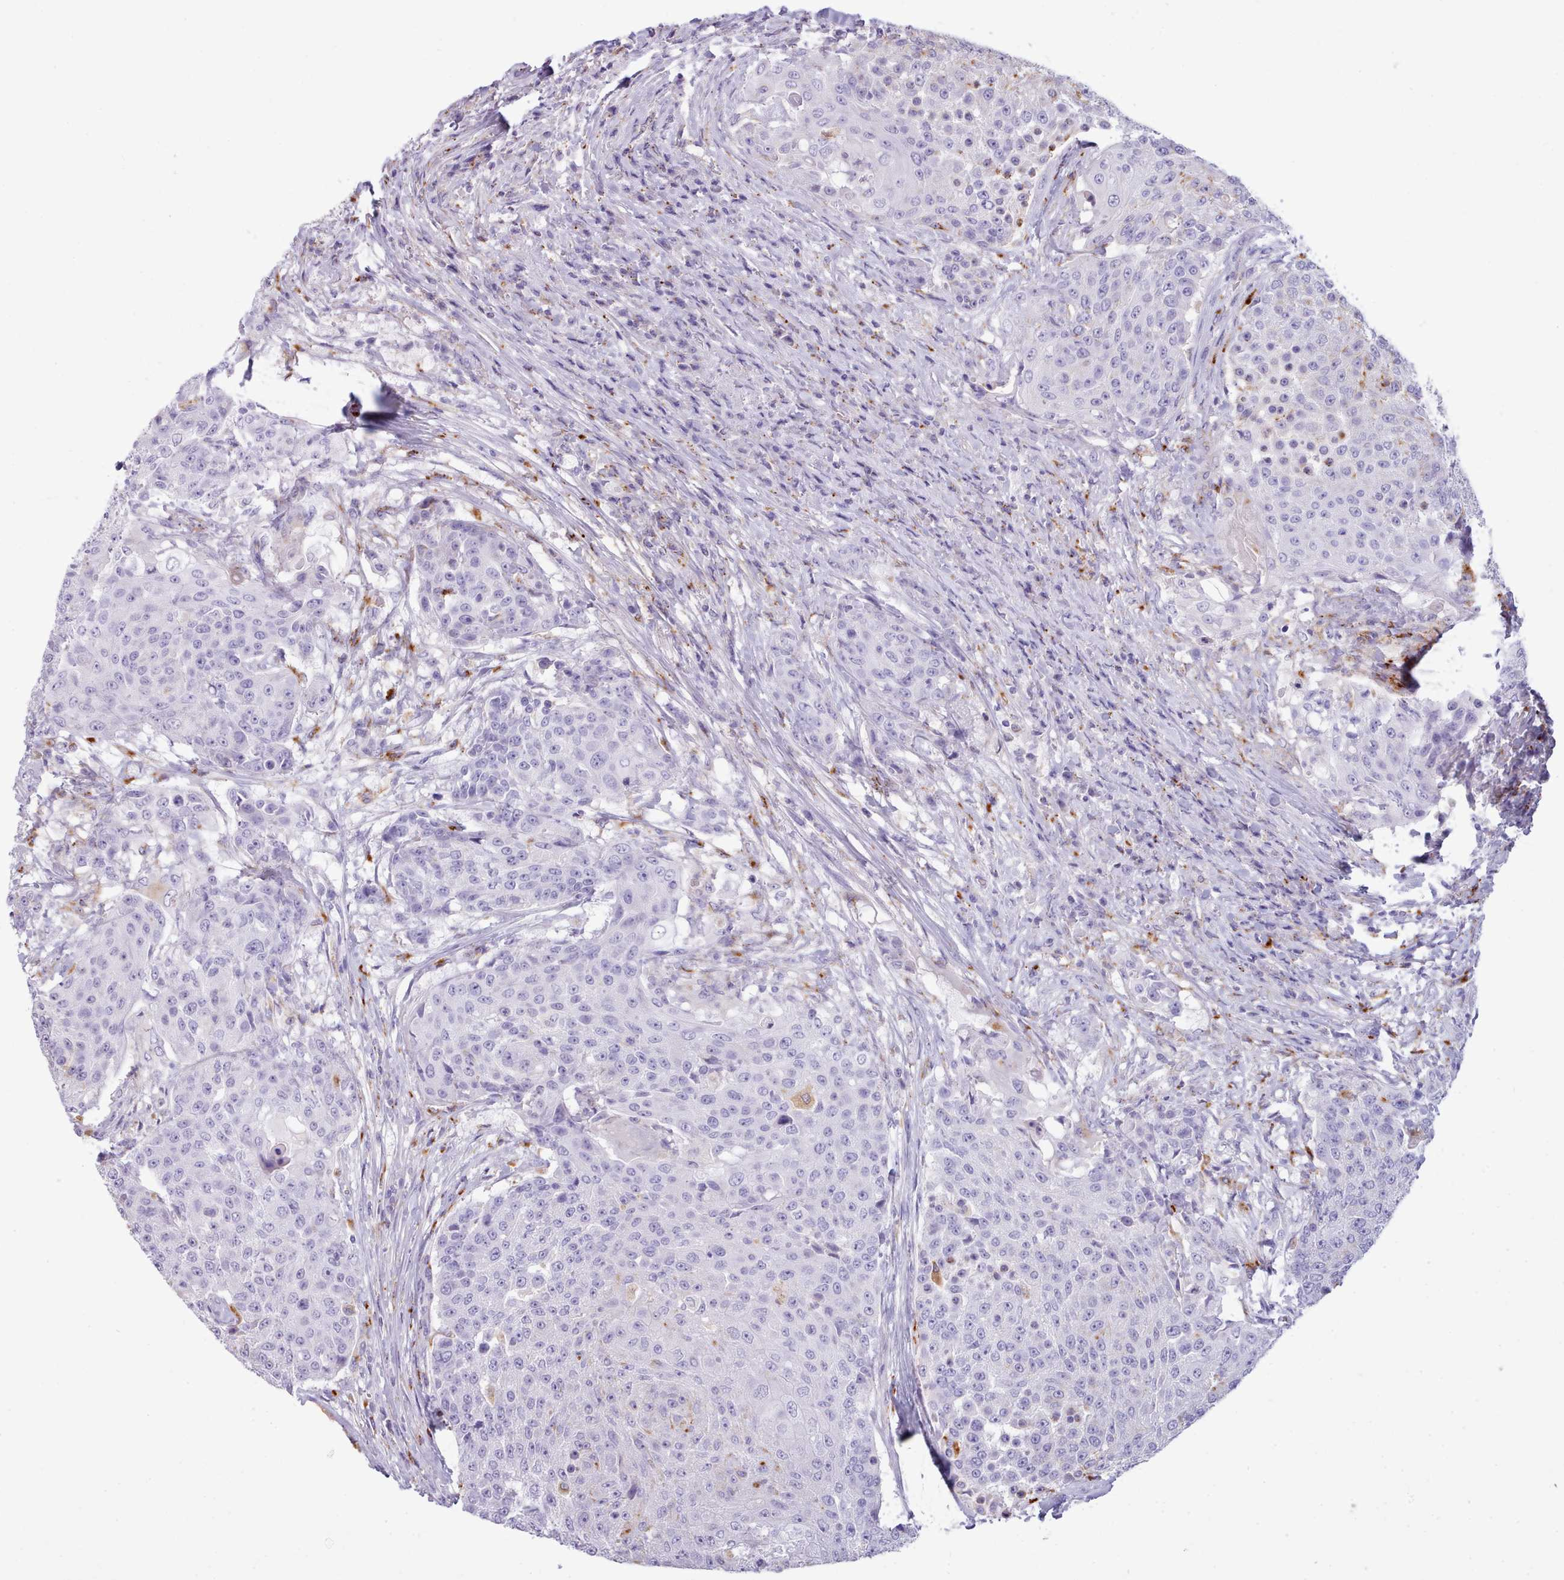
{"staining": {"intensity": "negative", "quantity": "none", "location": "none"}, "tissue": "urothelial cancer", "cell_type": "Tumor cells", "image_type": "cancer", "snomed": [{"axis": "morphology", "description": "Urothelial carcinoma, High grade"}, {"axis": "topography", "description": "Urinary bladder"}], "caption": "This is an immunohistochemistry micrograph of high-grade urothelial carcinoma. There is no expression in tumor cells.", "gene": "GAA", "patient": {"sex": "female", "age": 63}}